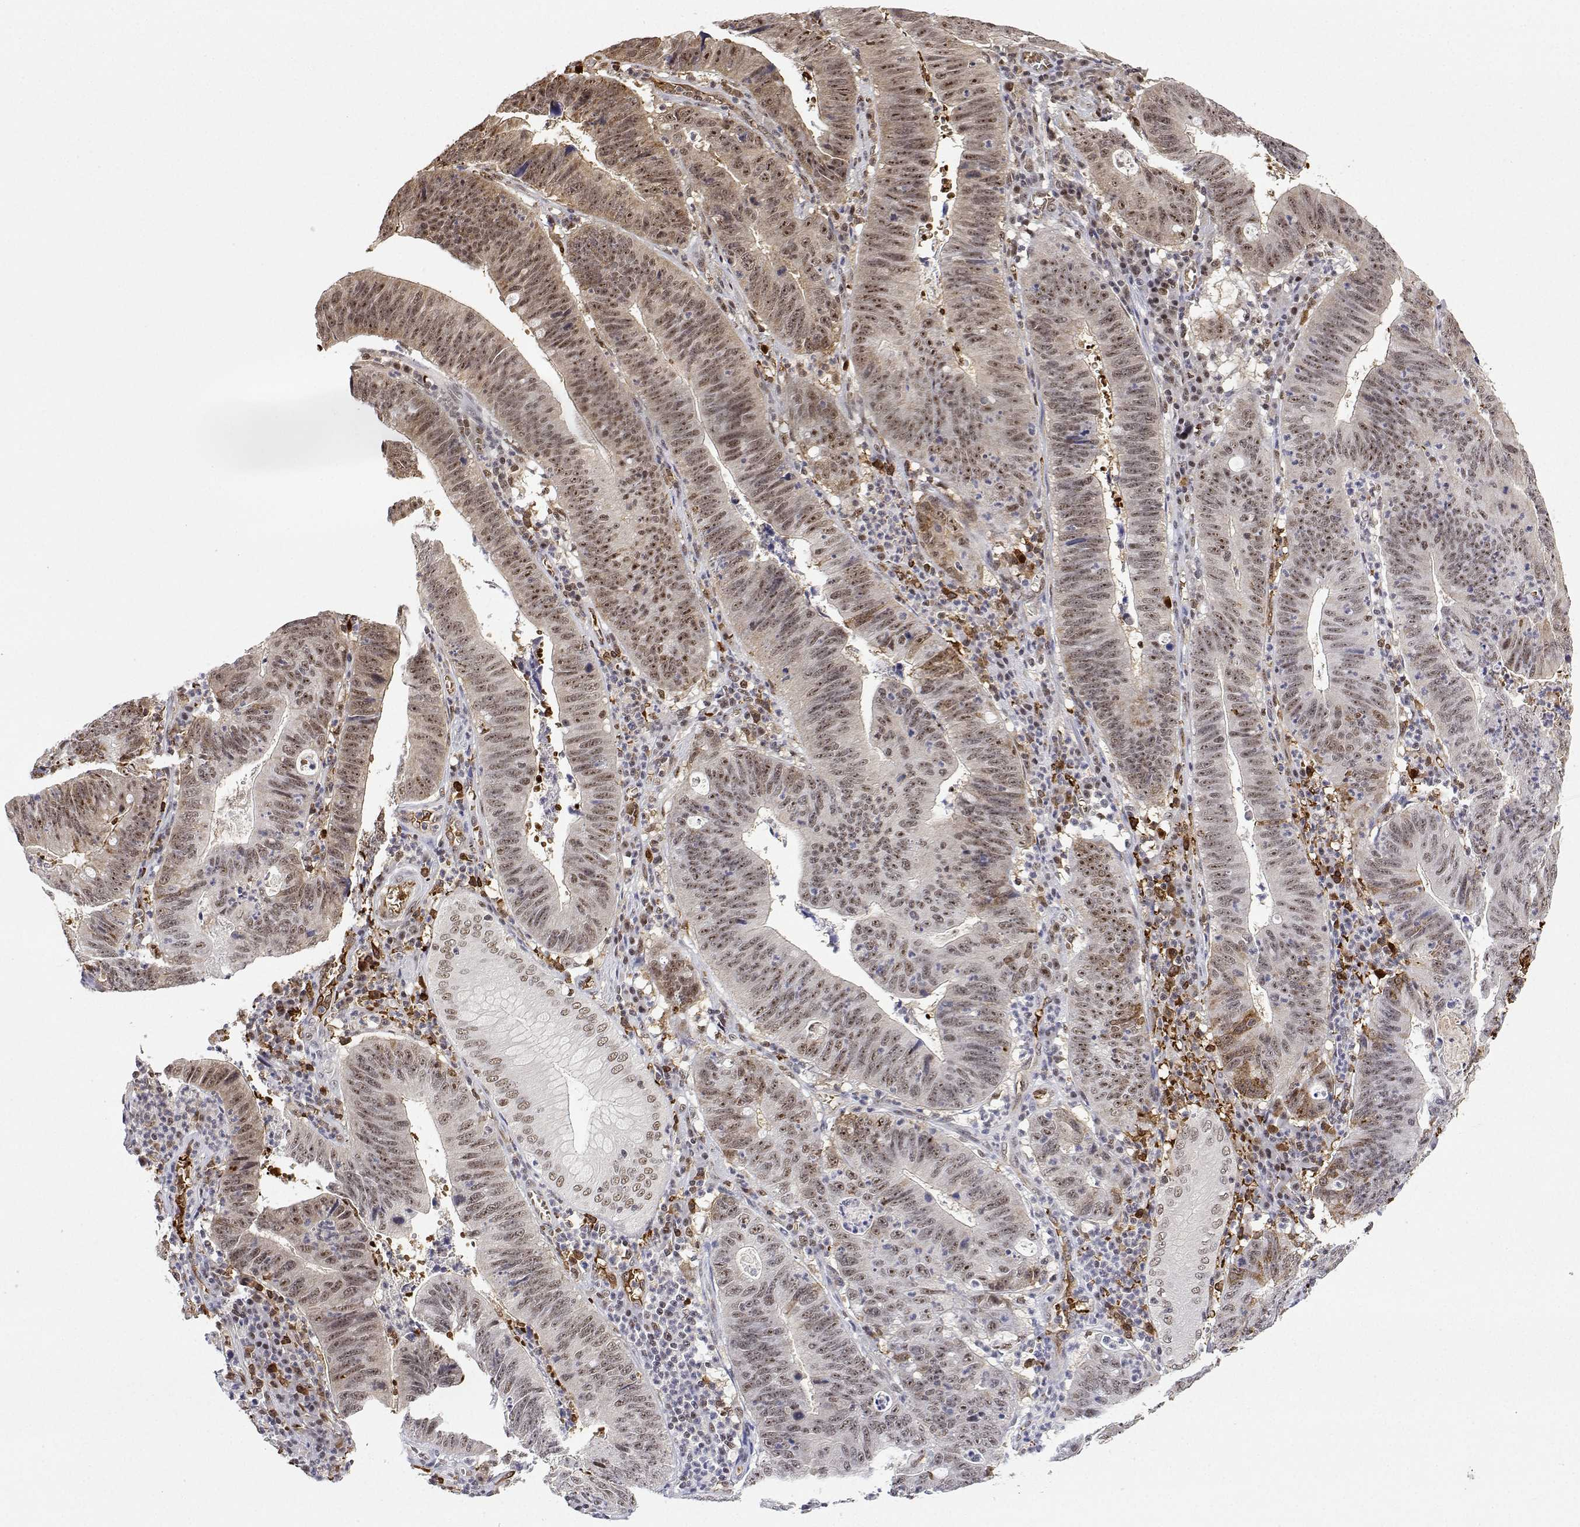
{"staining": {"intensity": "moderate", "quantity": ">75%", "location": "cytoplasmic/membranous,nuclear"}, "tissue": "stomach cancer", "cell_type": "Tumor cells", "image_type": "cancer", "snomed": [{"axis": "morphology", "description": "Adenocarcinoma, NOS"}, {"axis": "topography", "description": "Stomach"}], "caption": "IHC histopathology image of neoplastic tissue: human stomach cancer stained using IHC shows medium levels of moderate protein expression localized specifically in the cytoplasmic/membranous and nuclear of tumor cells, appearing as a cytoplasmic/membranous and nuclear brown color.", "gene": "ADAR", "patient": {"sex": "male", "age": 59}}